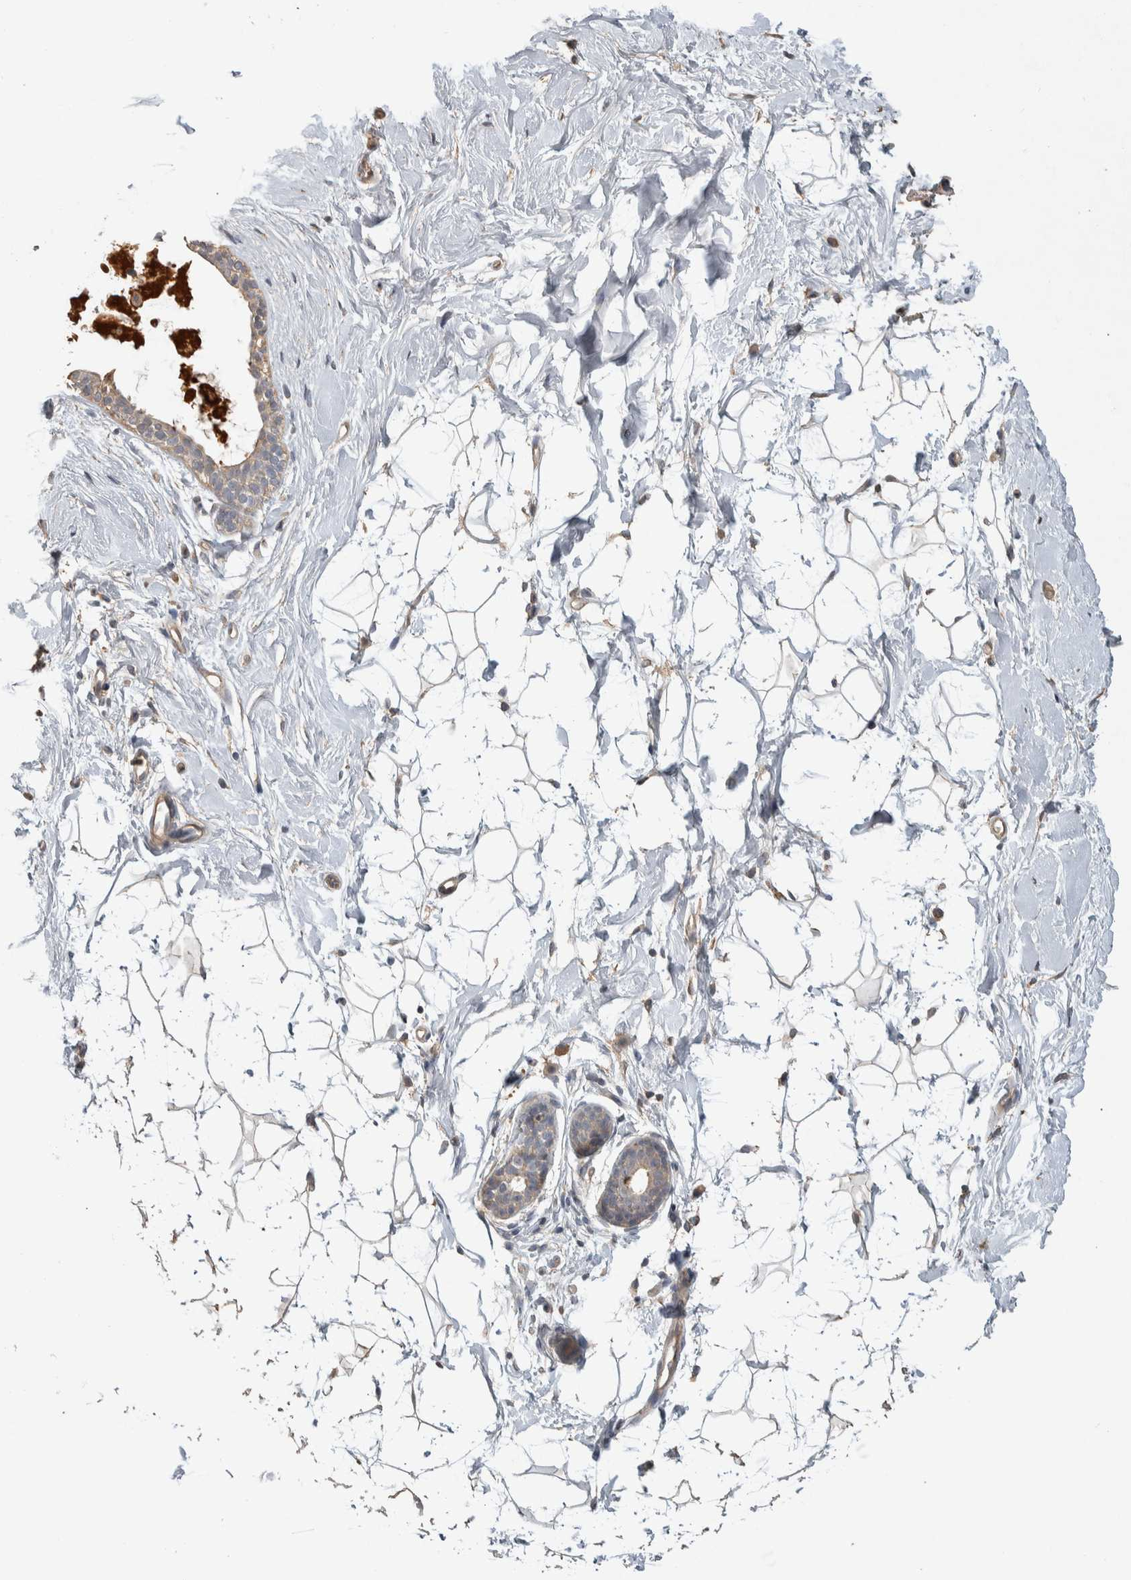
{"staining": {"intensity": "negative", "quantity": "none", "location": "none"}, "tissue": "breast", "cell_type": "Adipocytes", "image_type": "normal", "snomed": [{"axis": "morphology", "description": "Normal tissue, NOS"}, {"axis": "topography", "description": "Breast"}], "caption": "Adipocytes are negative for brown protein staining in normal breast. (Stains: DAB (3,3'-diaminobenzidine) immunohistochemistry with hematoxylin counter stain, Microscopy: brightfield microscopy at high magnification).", "gene": "EIF3H", "patient": {"sex": "female", "age": 22}}